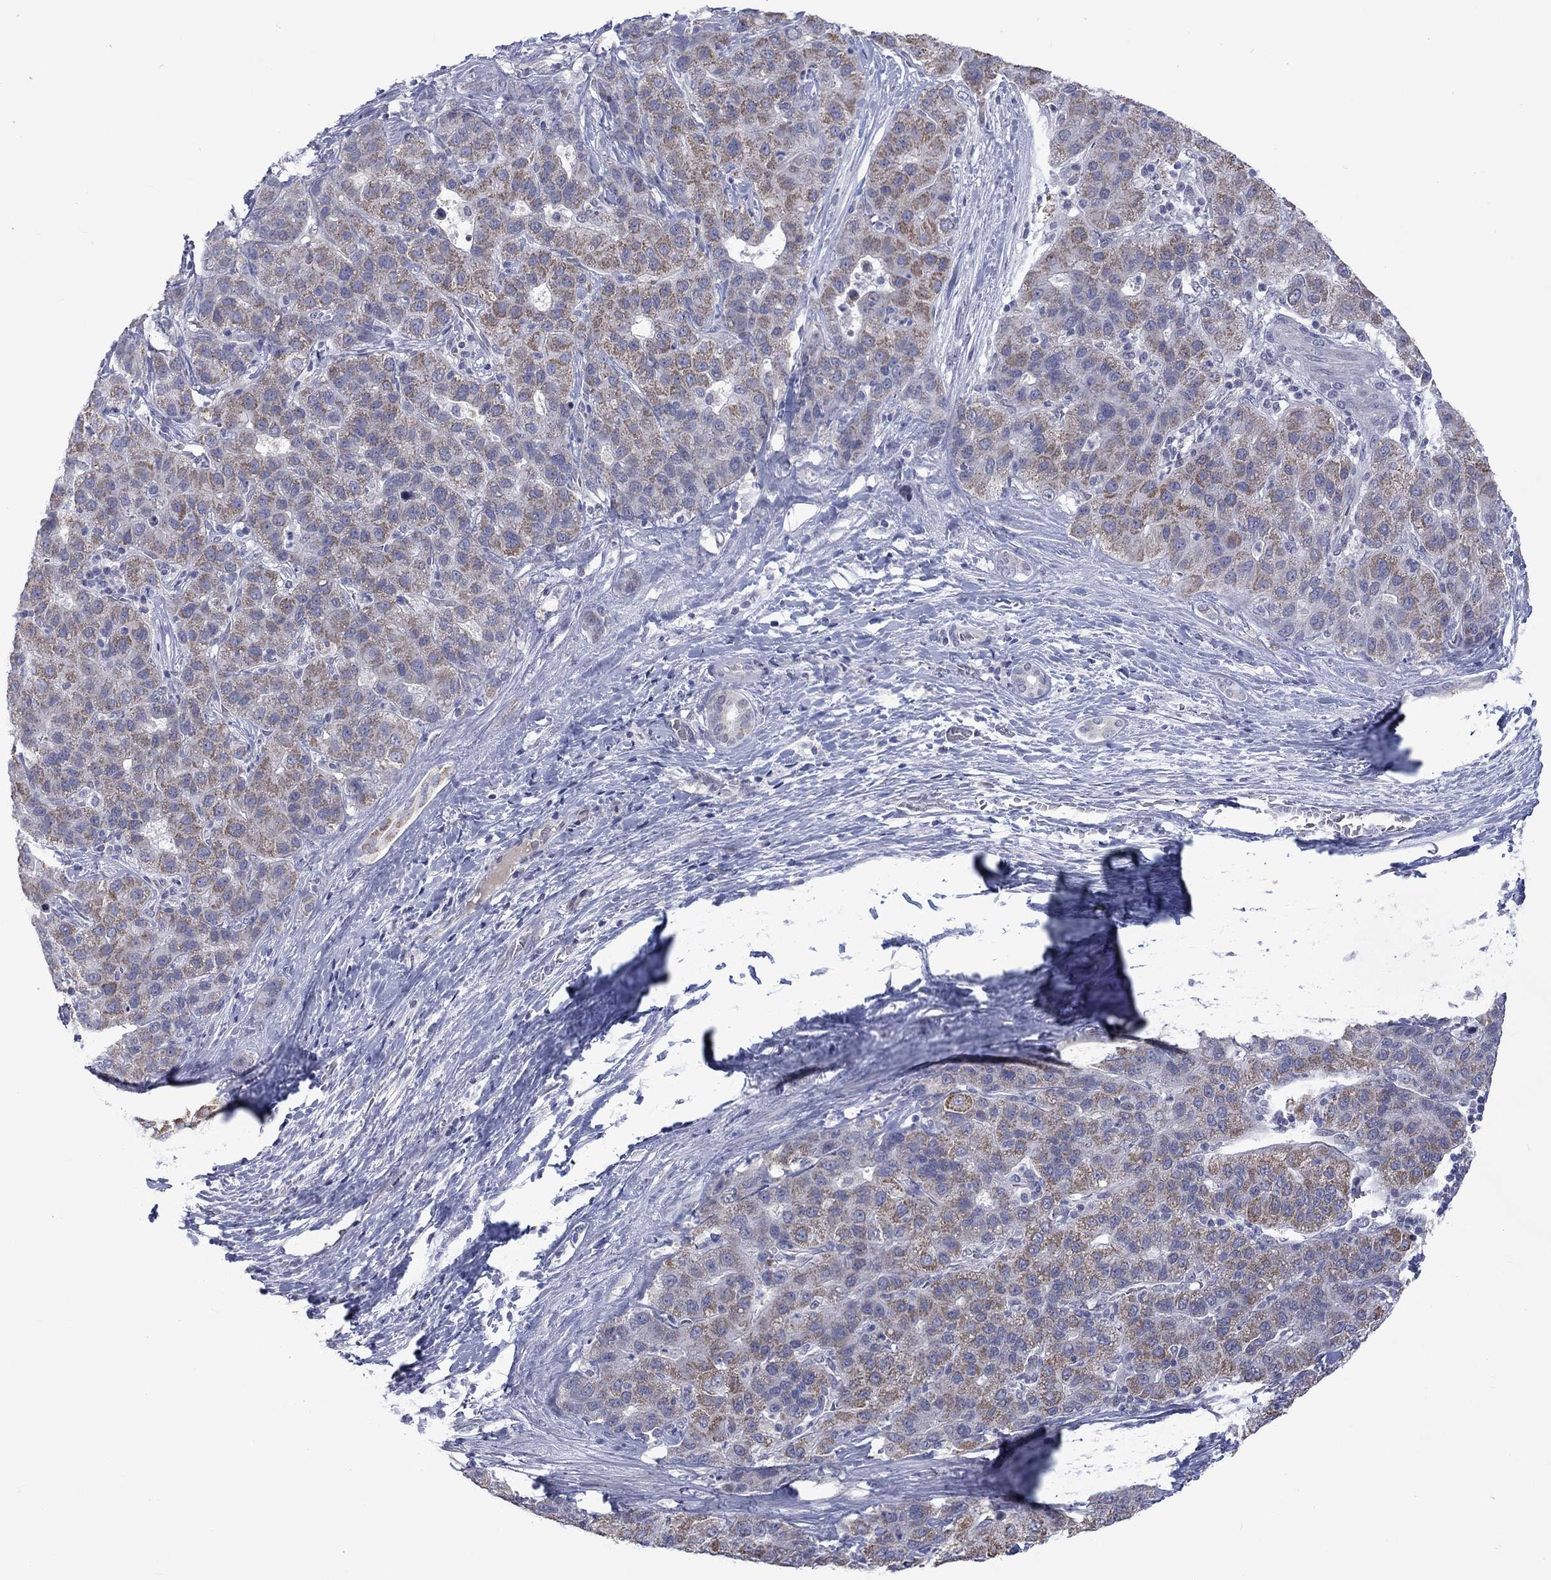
{"staining": {"intensity": "weak", "quantity": "25%-75%", "location": "cytoplasmic/membranous"}, "tissue": "liver cancer", "cell_type": "Tumor cells", "image_type": "cancer", "snomed": [{"axis": "morphology", "description": "Carcinoma, Hepatocellular, NOS"}, {"axis": "topography", "description": "Liver"}], "caption": "DAB (3,3'-diaminobenzidine) immunohistochemical staining of hepatocellular carcinoma (liver) reveals weak cytoplasmic/membranous protein expression in approximately 25%-75% of tumor cells. The protein of interest is shown in brown color, while the nuclei are stained blue.", "gene": "KCNJ16", "patient": {"sex": "male", "age": 65}}